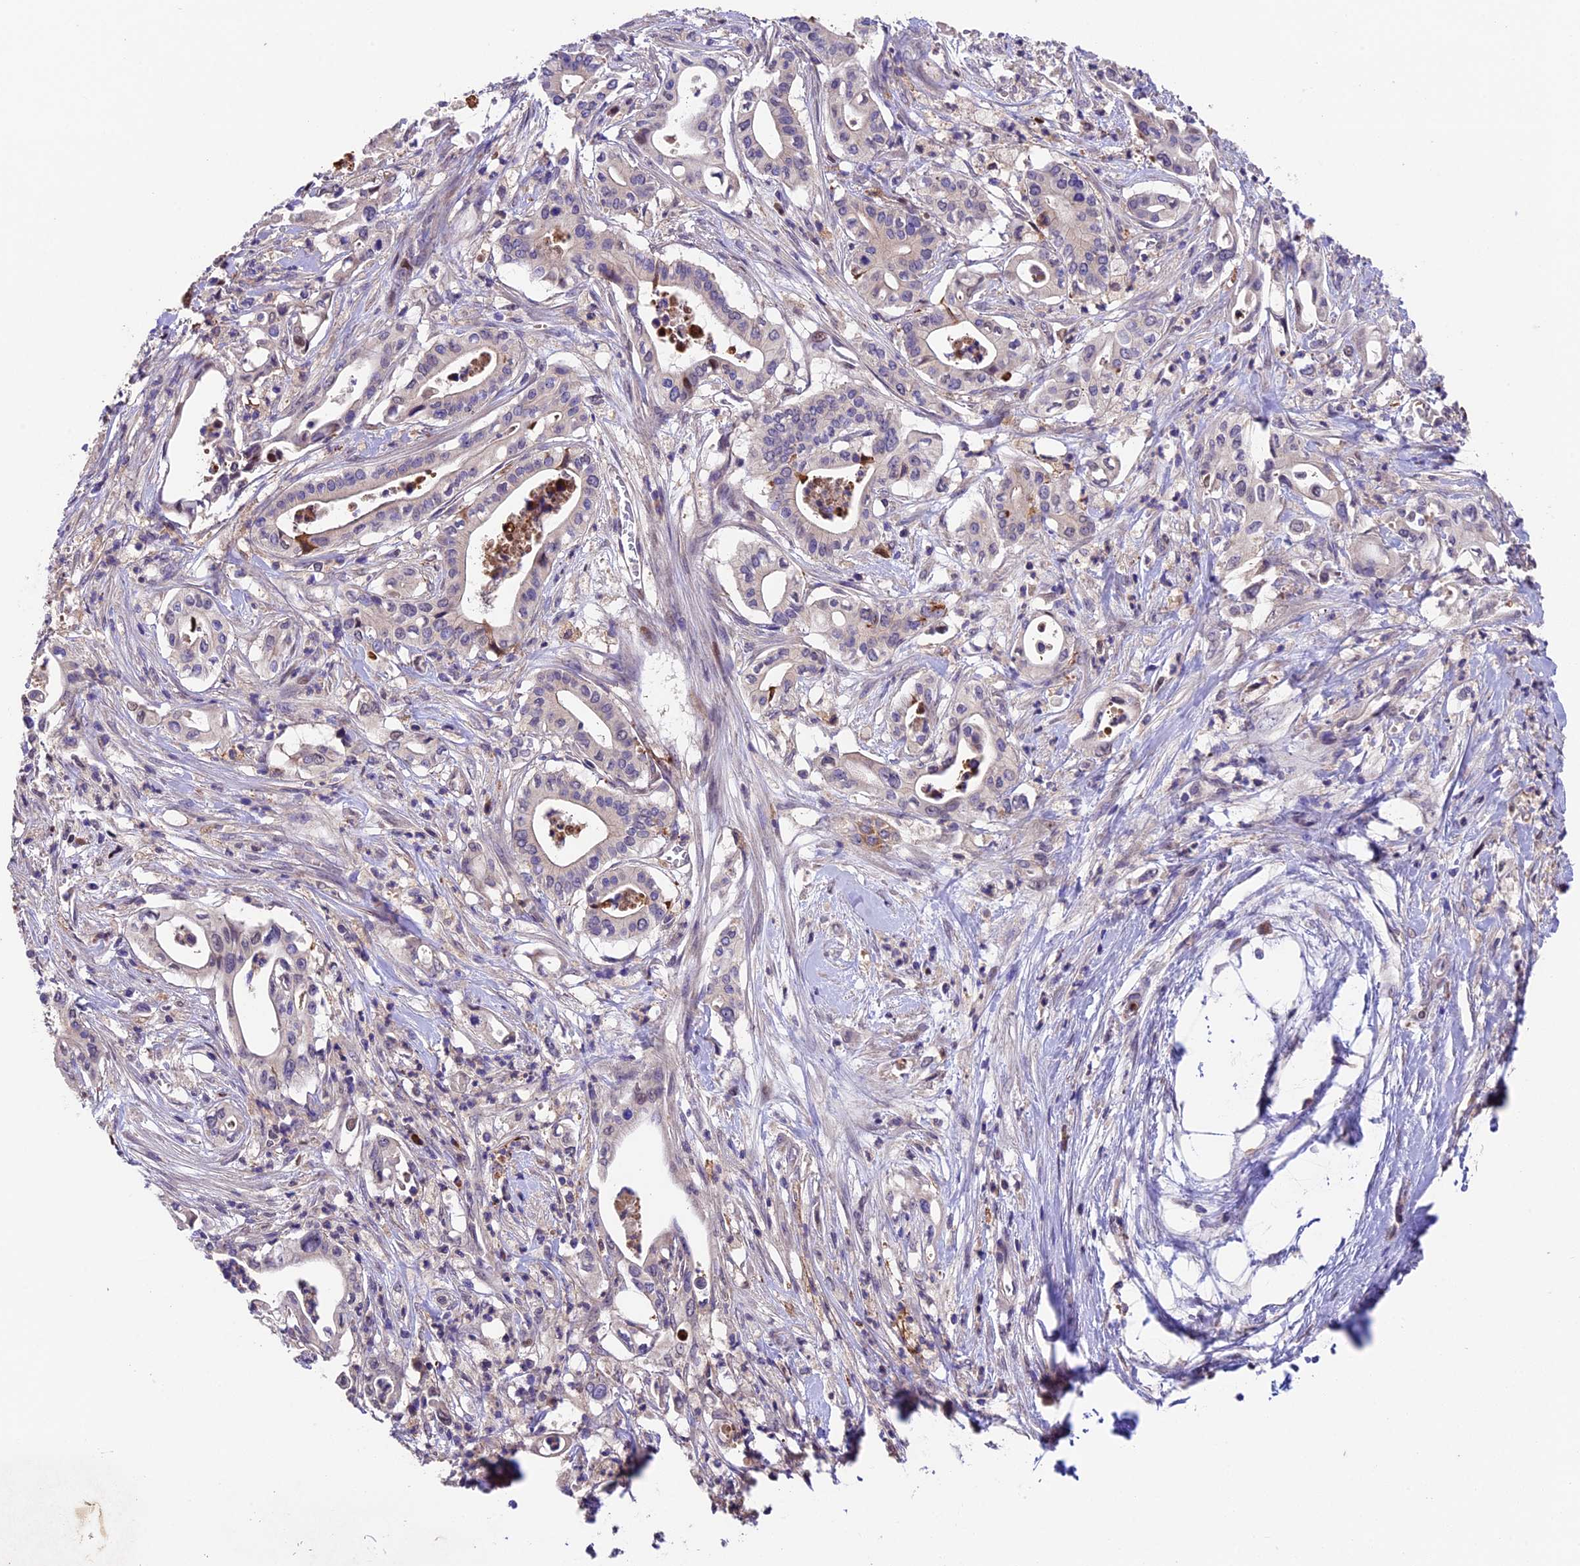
{"staining": {"intensity": "negative", "quantity": "none", "location": "none"}, "tissue": "pancreatic cancer", "cell_type": "Tumor cells", "image_type": "cancer", "snomed": [{"axis": "morphology", "description": "Adenocarcinoma, NOS"}, {"axis": "topography", "description": "Pancreas"}], "caption": "Immunohistochemical staining of human adenocarcinoma (pancreatic) demonstrates no significant staining in tumor cells.", "gene": "SBNO2", "patient": {"sex": "female", "age": 77}}